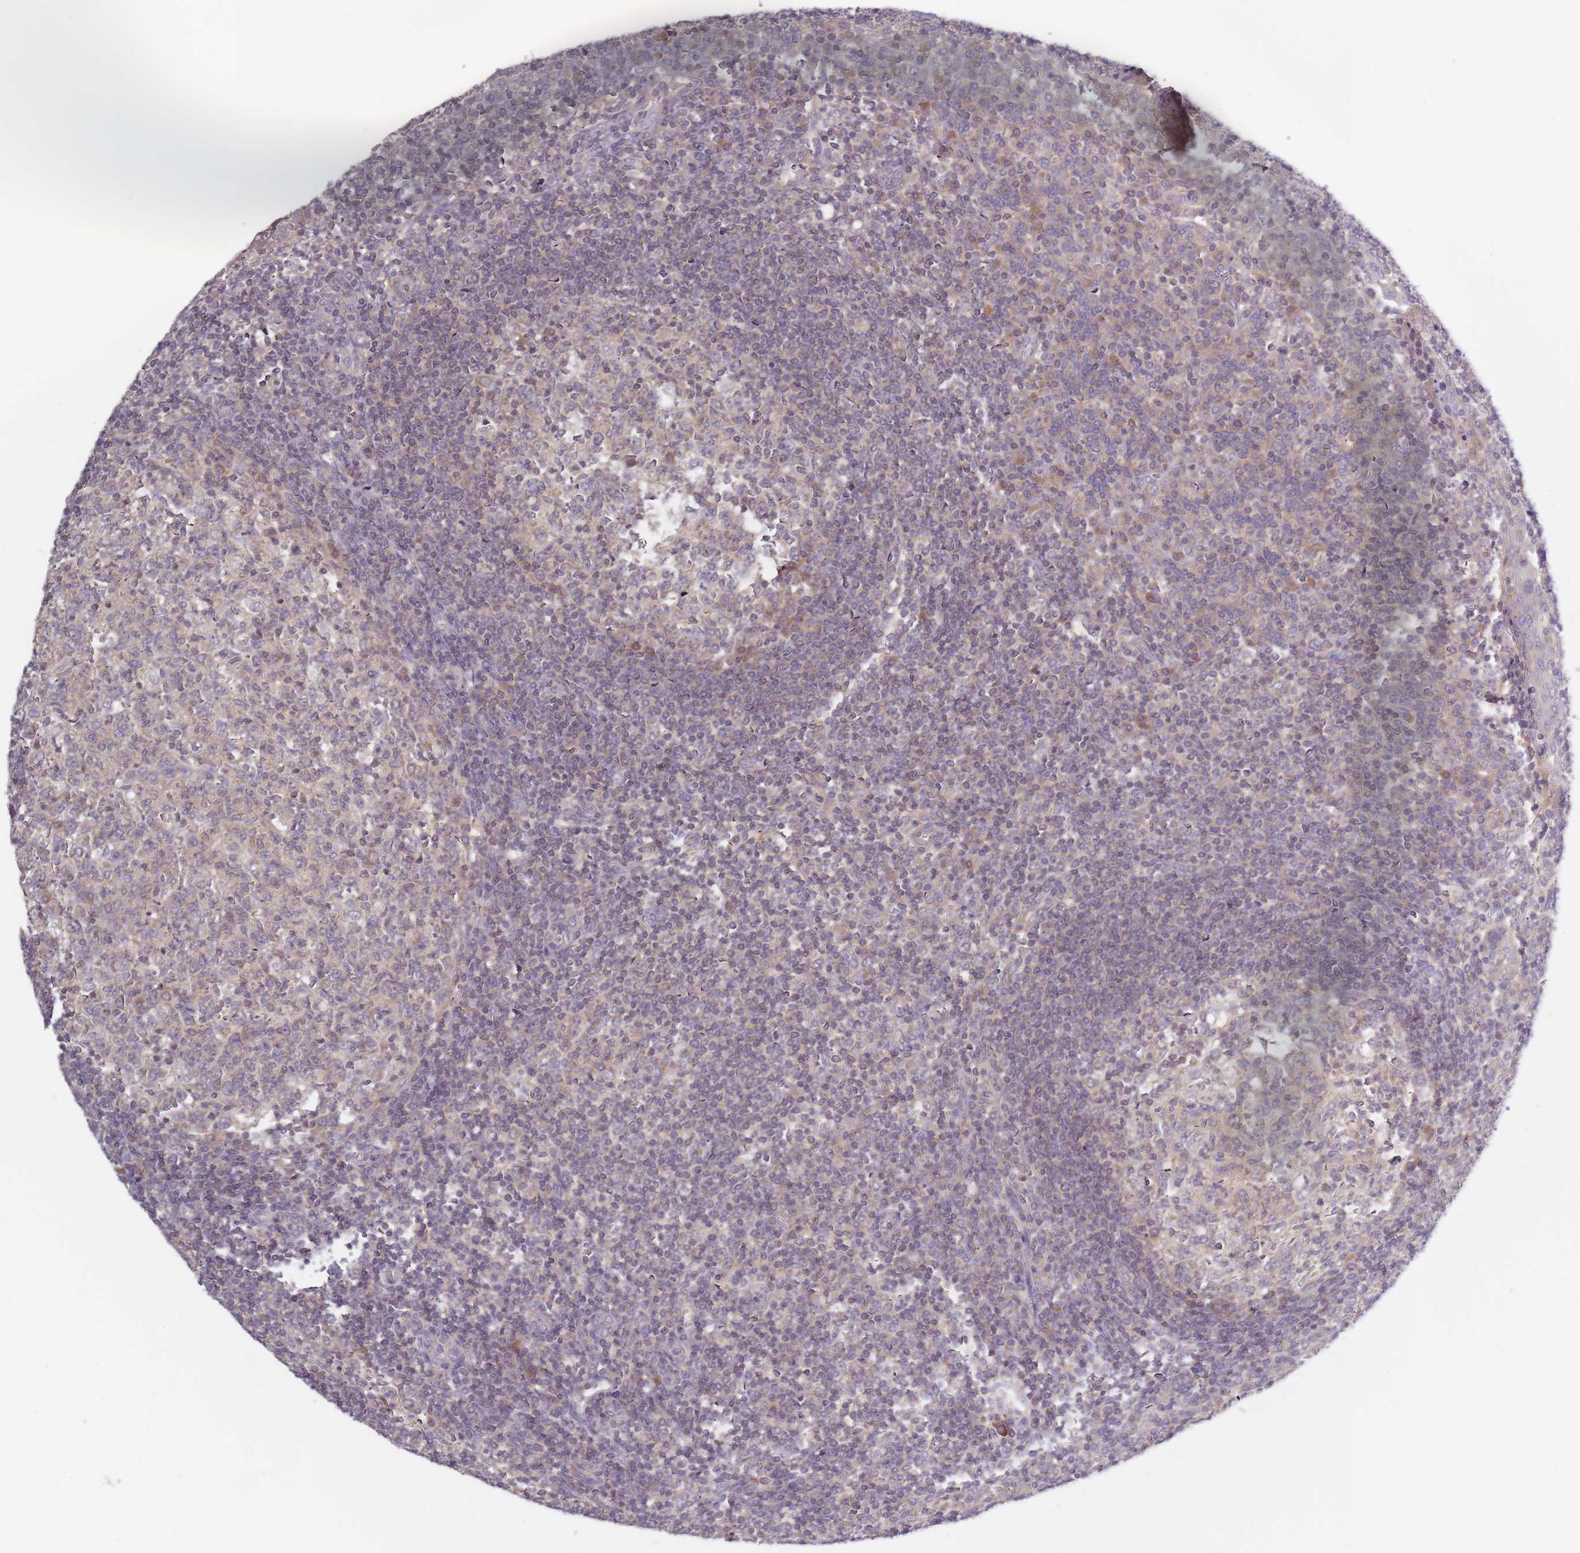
{"staining": {"intensity": "weak", "quantity": "<25%", "location": "cytoplasmic/membranous"}, "tissue": "tonsil", "cell_type": "Germinal center cells", "image_type": "normal", "snomed": [{"axis": "morphology", "description": "Normal tissue, NOS"}, {"axis": "topography", "description": "Tonsil"}], "caption": "A high-resolution image shows immunohistochemistry (IHC) staining of unremarkable tonsil, which reveals no significant staining in germinal center cells.", "gene": "ASB13", "patient": {"sex": "female", "age": 19}}